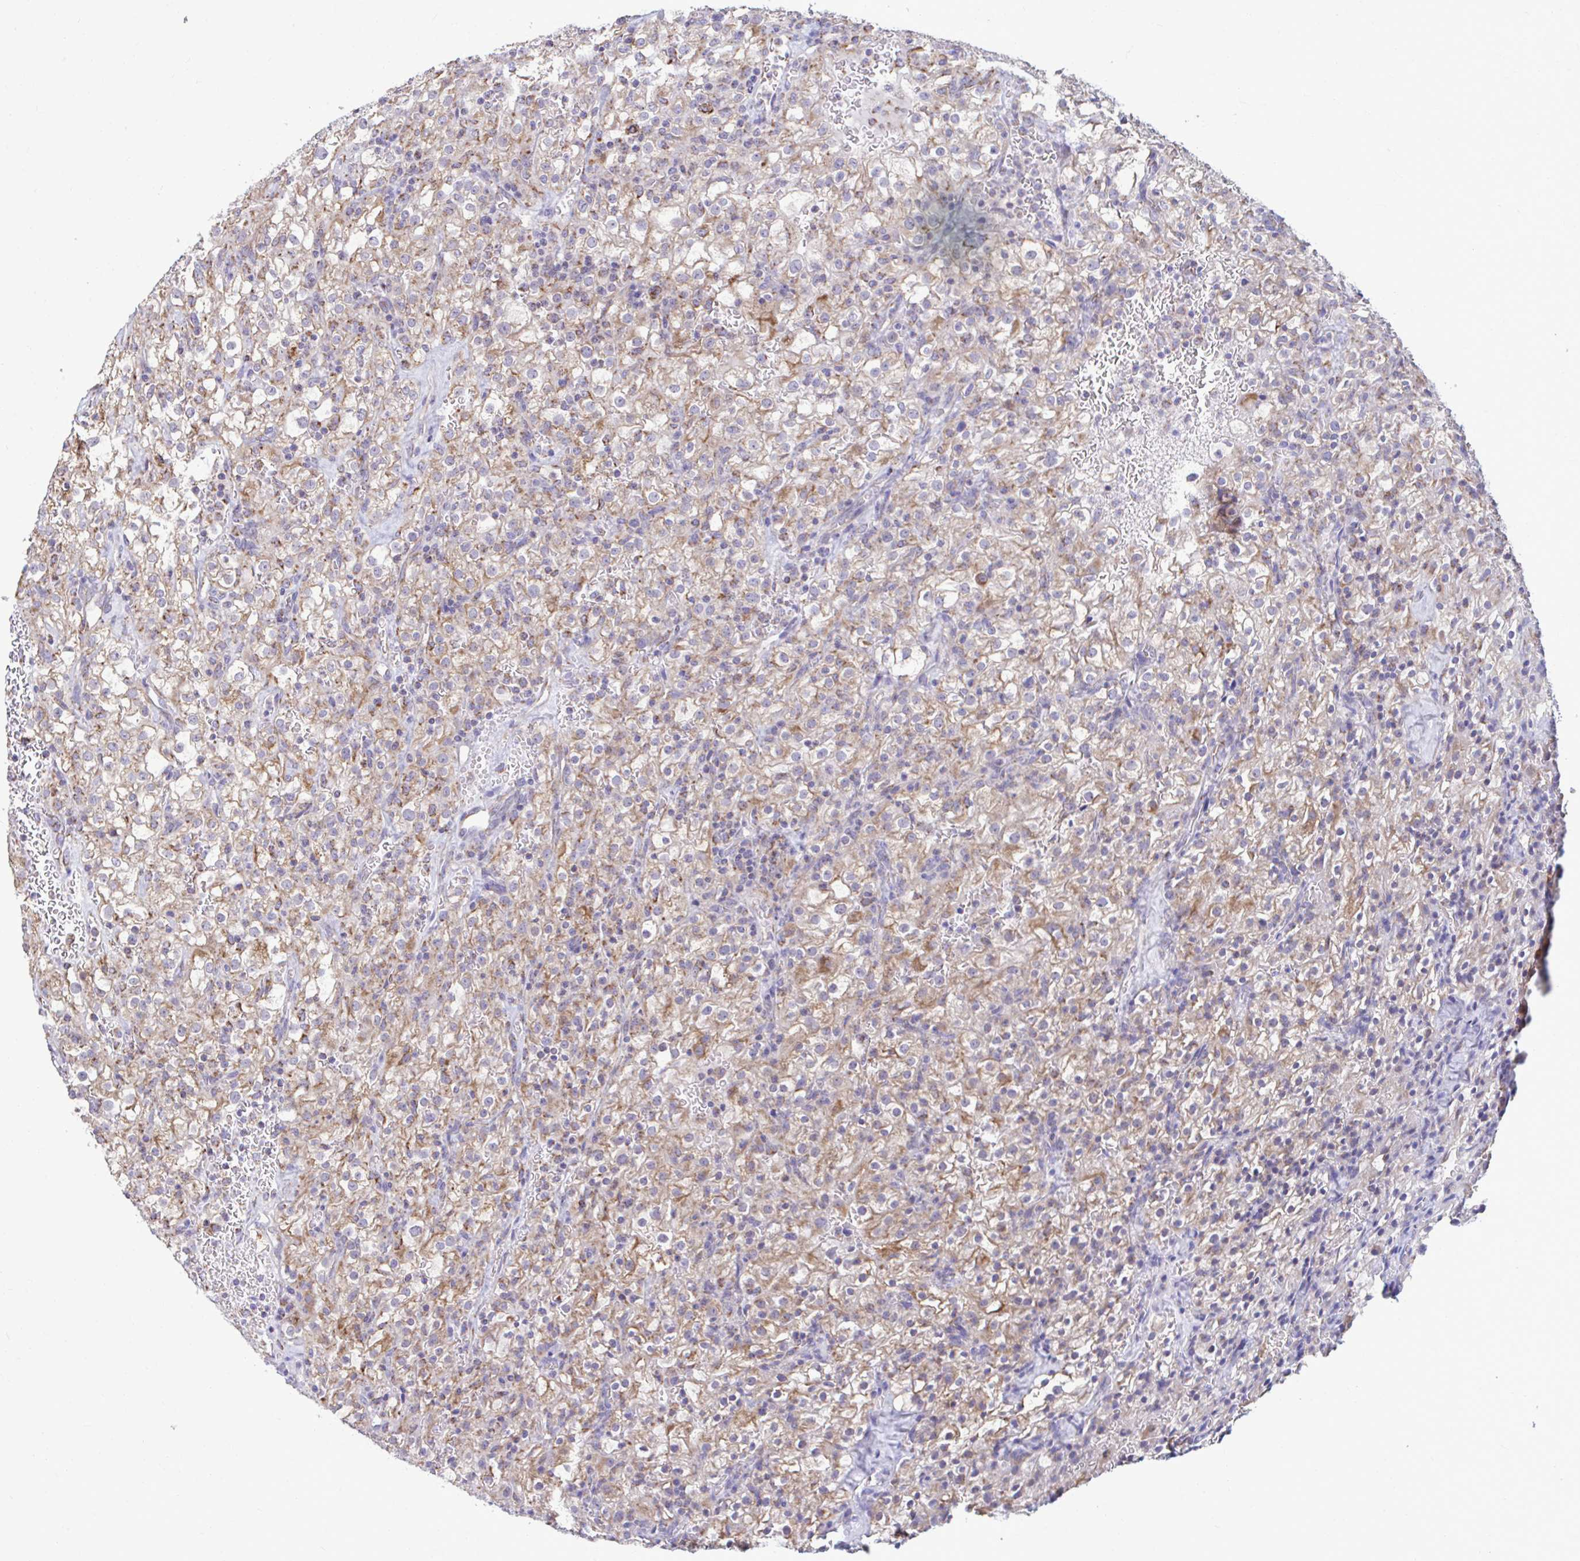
{"staining": {"intensity": "moderate", "quantity": "25%-75%", "location": "cytoplasmic/membranous"}, "tissue": "renal cancer", "cell_type": "Tumor cells", "image_type": "cancer", "snomed": [{"axis": "morphology", "description": "Adenocarcinoma, NOS"}, {"axis": "topography", "description": "Kidney"}], "caption": "Immunohistochemical staining of renal cancer (adenocarcinoma) reveals medium levels of moderate cytoplasmic/membranous staining in about 25%-75% of tumor cells. (IHC, brightfield microscopy, high magnification).", "gene": "SARS2", "patient": {"sex": "female", "age": 74}}